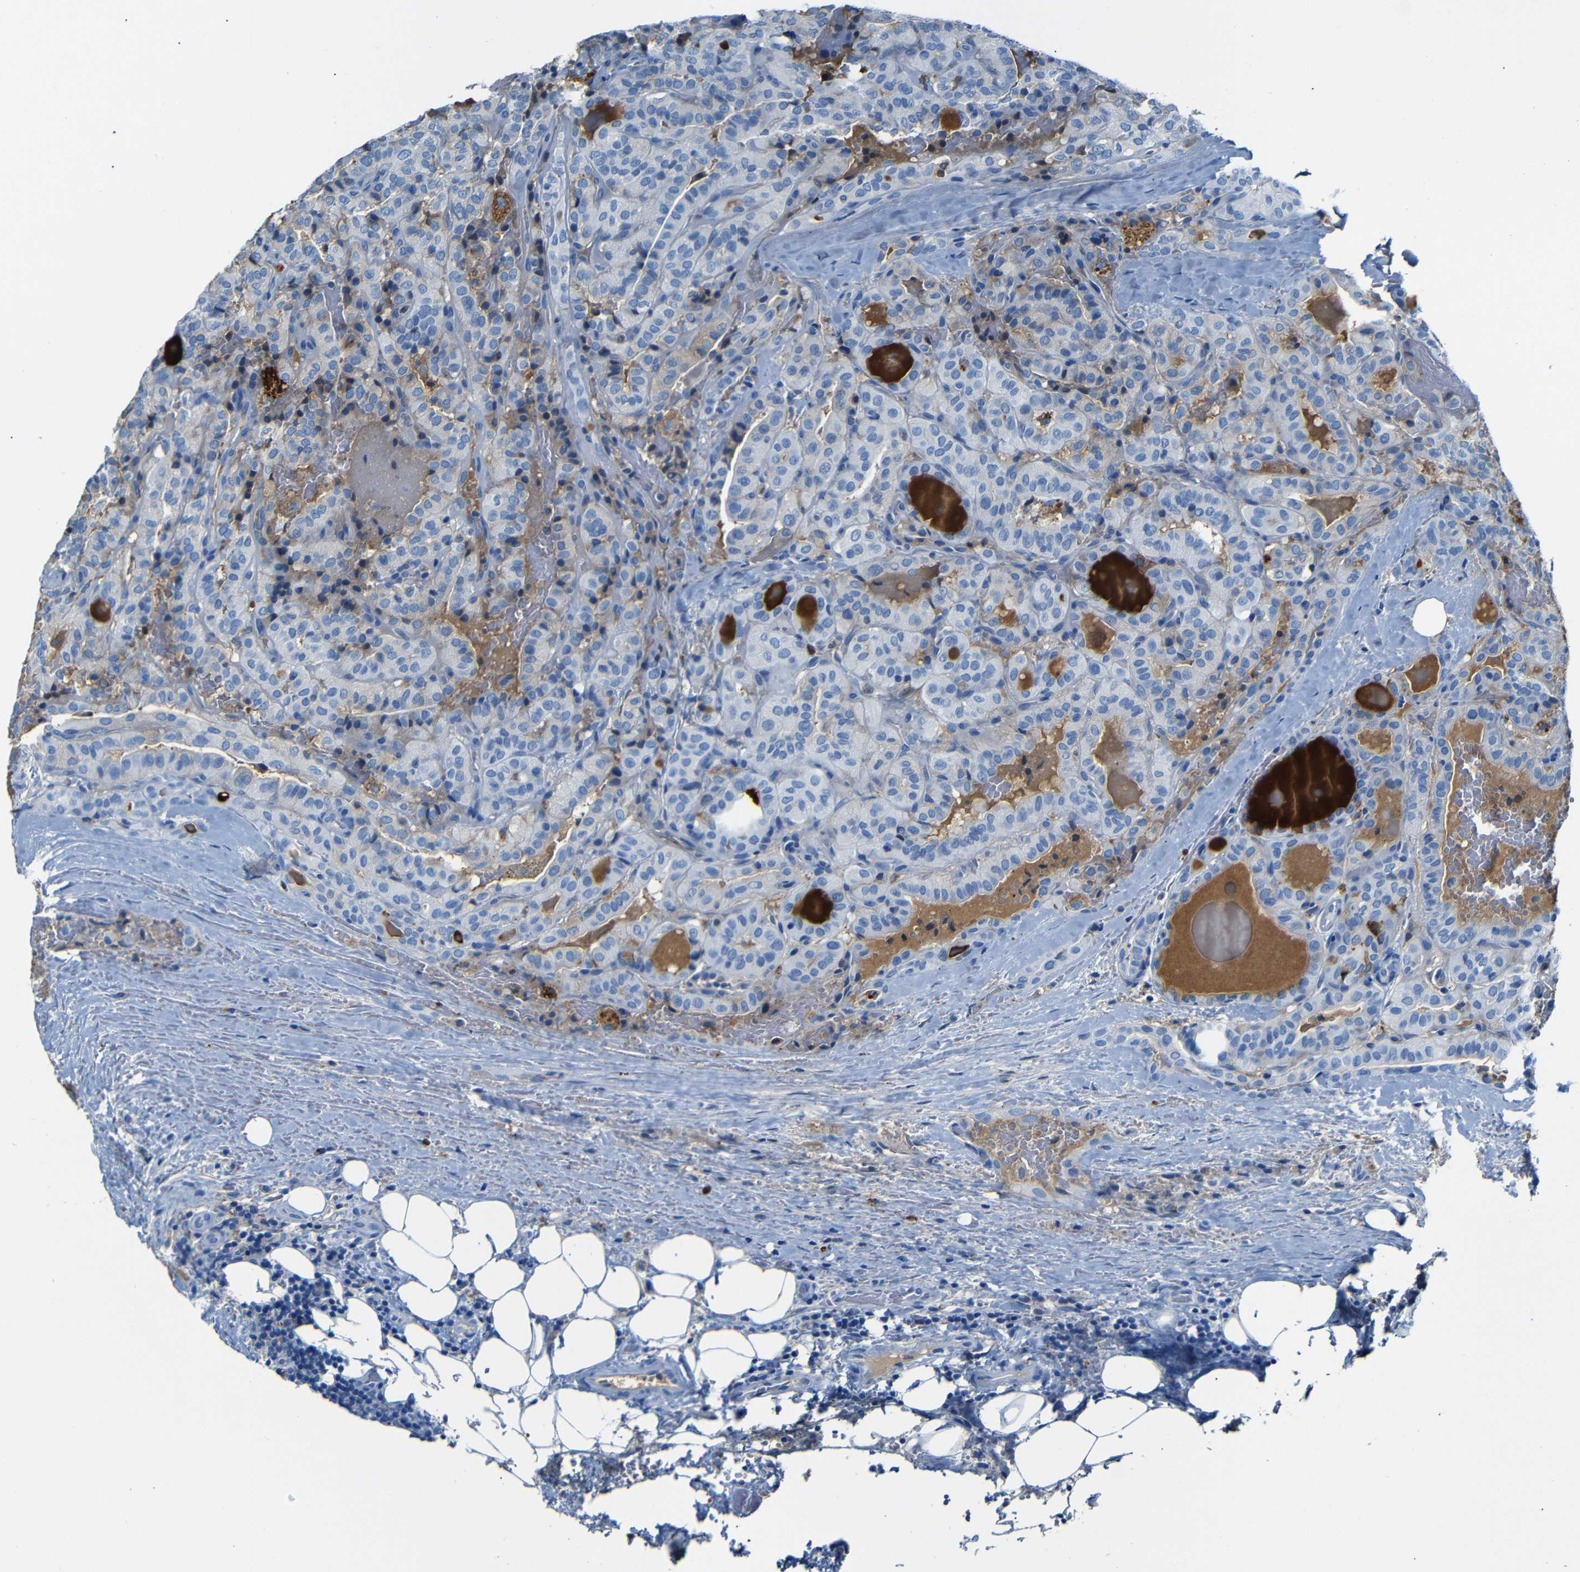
{"staining": {"intensity": "negative", "quantity": "none", "location": "none"}, "tissue": "head and neck cancer", "cell_type": "Tumor cells", "image_type": "cancer", "snomed": [{"axis": "morphology", "description": "Squamous cell carcinoma, NOS"}, {"axis": "topography", "description": "Oral tissue"}, {"axis": "topography", "description": "Head-Neck"}], "caption": "The immunohistochemistry (IHC) histopathology image has no significant positivity in tumor cells of squamous cell carcinoma (head and neck) tissue. (DAB immunohistochemistry with hematoxylin counter stain).", "gene": "SERPINA1", "patient": {"sex": "female", "age": 50}}